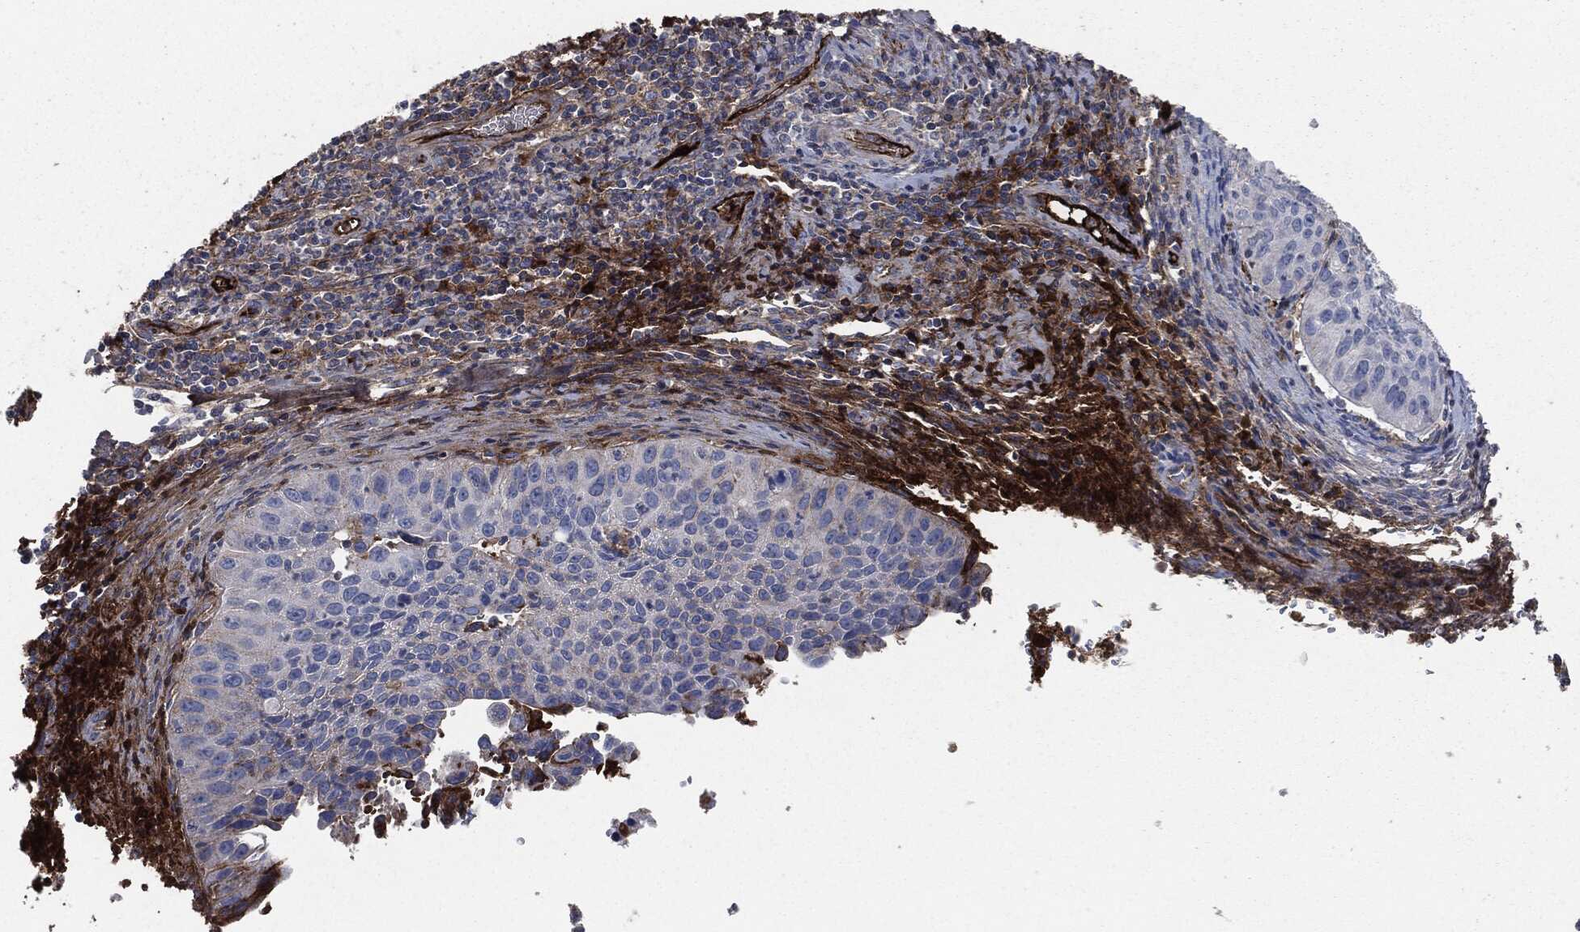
{"staining": {"intensity": "negative", "quantity": "none", "location": "none"}, "tissue": "cervical cancer", "cell_type": "Tumor cells", "image_type": "cancer", "snomed": [{"axis": "morphology", "description": "Squamous cell carcinoma, NOS"}, {"axis": "topography", "description": "Cervix"}], "caption": "Immunohistochemistry histopathology image of human squamous cell carcinoma (cervical) stained for a protein (brown), which reveals no expression in tumor cells. (DAB (3,3'-diaminobenzidine) IHC, high magnification).", "gene": "APOB", "patient": {"sex": "female", "age": 26}}